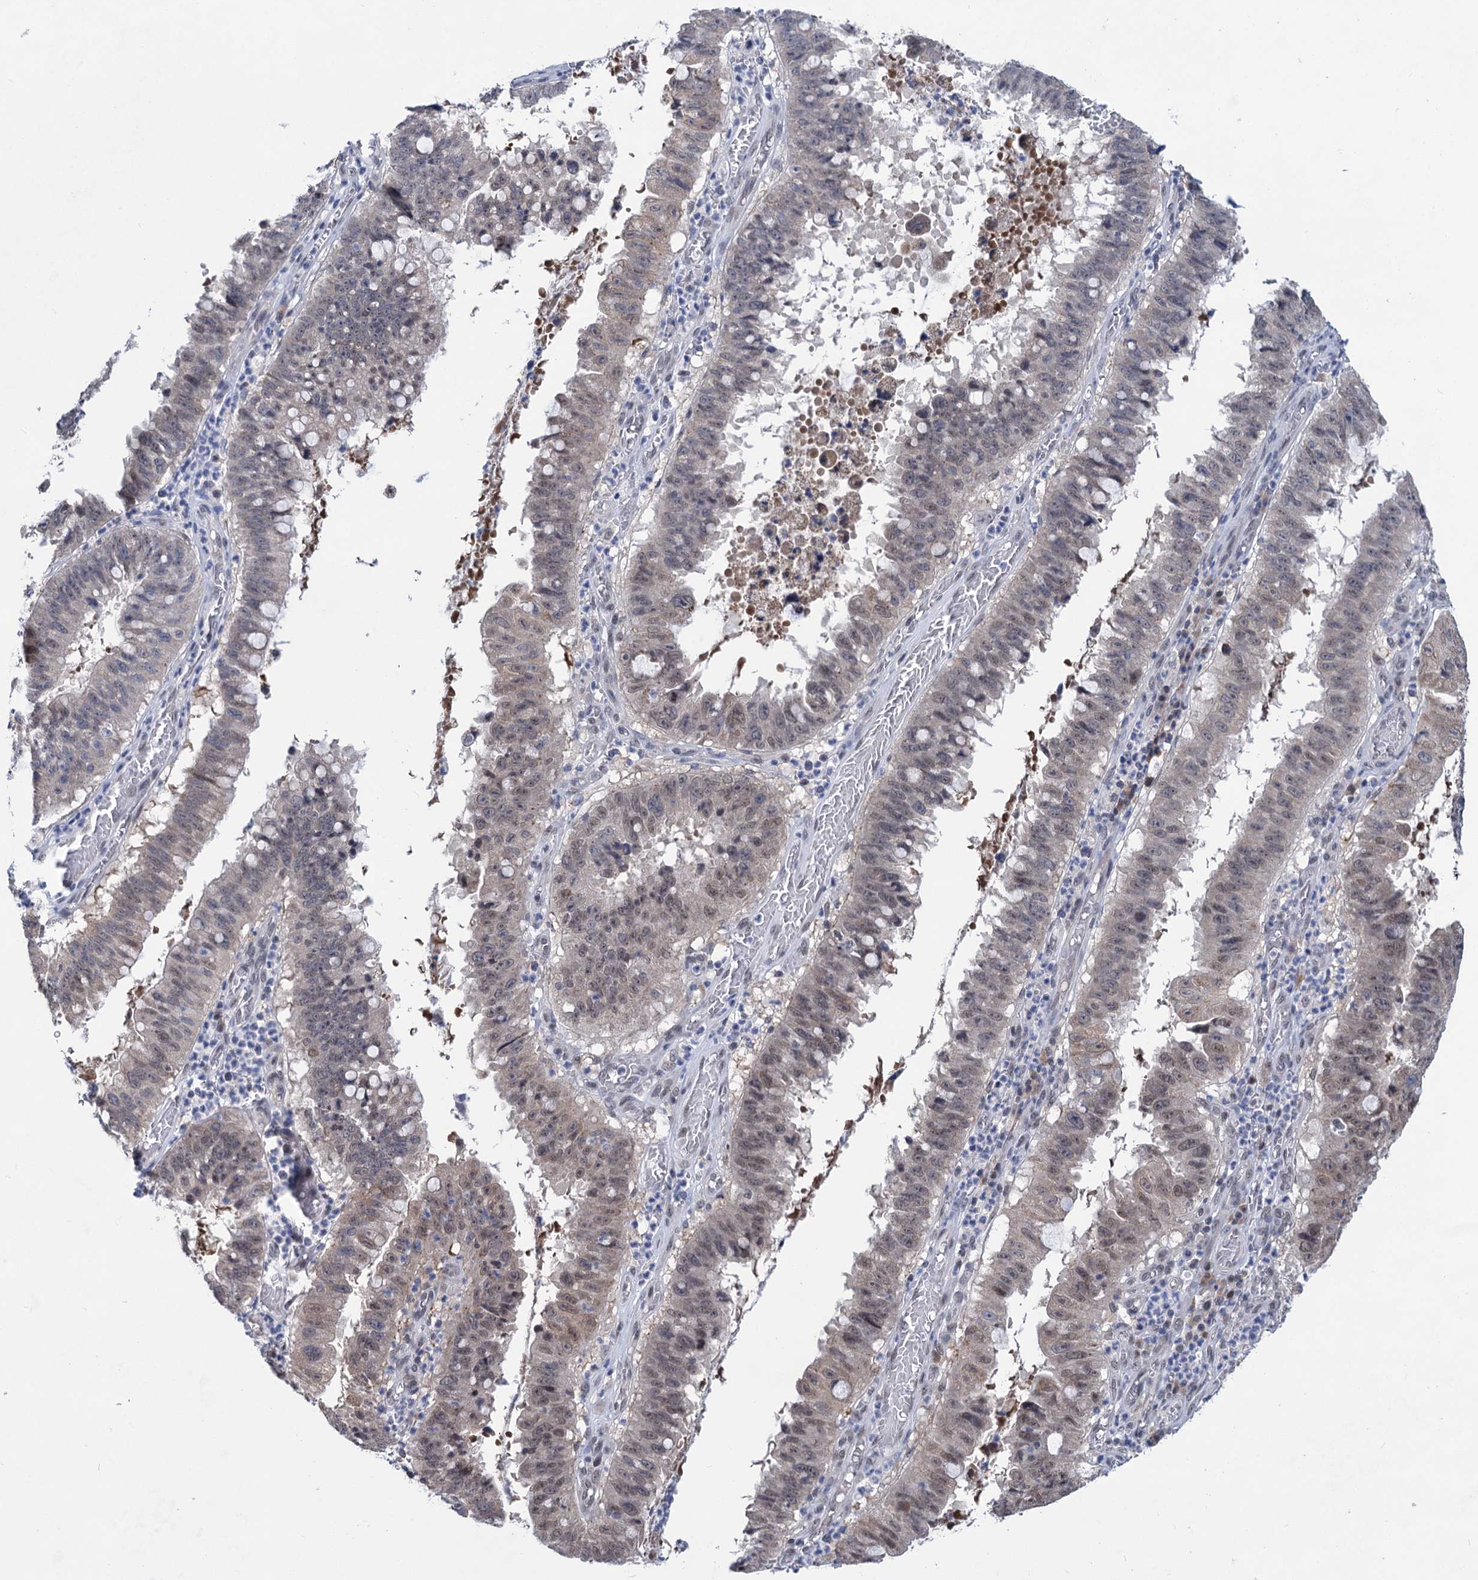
{"staining": {"intensity": "moderate", "quantity": "<25%", "location": "cytoplasmic/membranous,nuclear"}, "tissue": "stomach cancer", "cell_type": "Tumor cells", "image_type": "cancer", "snomed": [{"axis": "morphology", "description": "Adenocarcinoma, NOS"}, {"axis": "topography", "description": "Stomach"}], "caption": "Immunohistochemistry image of neoplastic tissue: stomach cancer (adenocarcinoma) stained using immunohistochemistry (IHC) exhibits low levels of moderate protein expression localized specifically in the cytoplasmic/membranous and nuclear of tumor cells, appearing as a cytoplasmic/membranous and nuclear brown color.", "gene": "TTC17", "patient": {"sex": "male", "age": 59}}